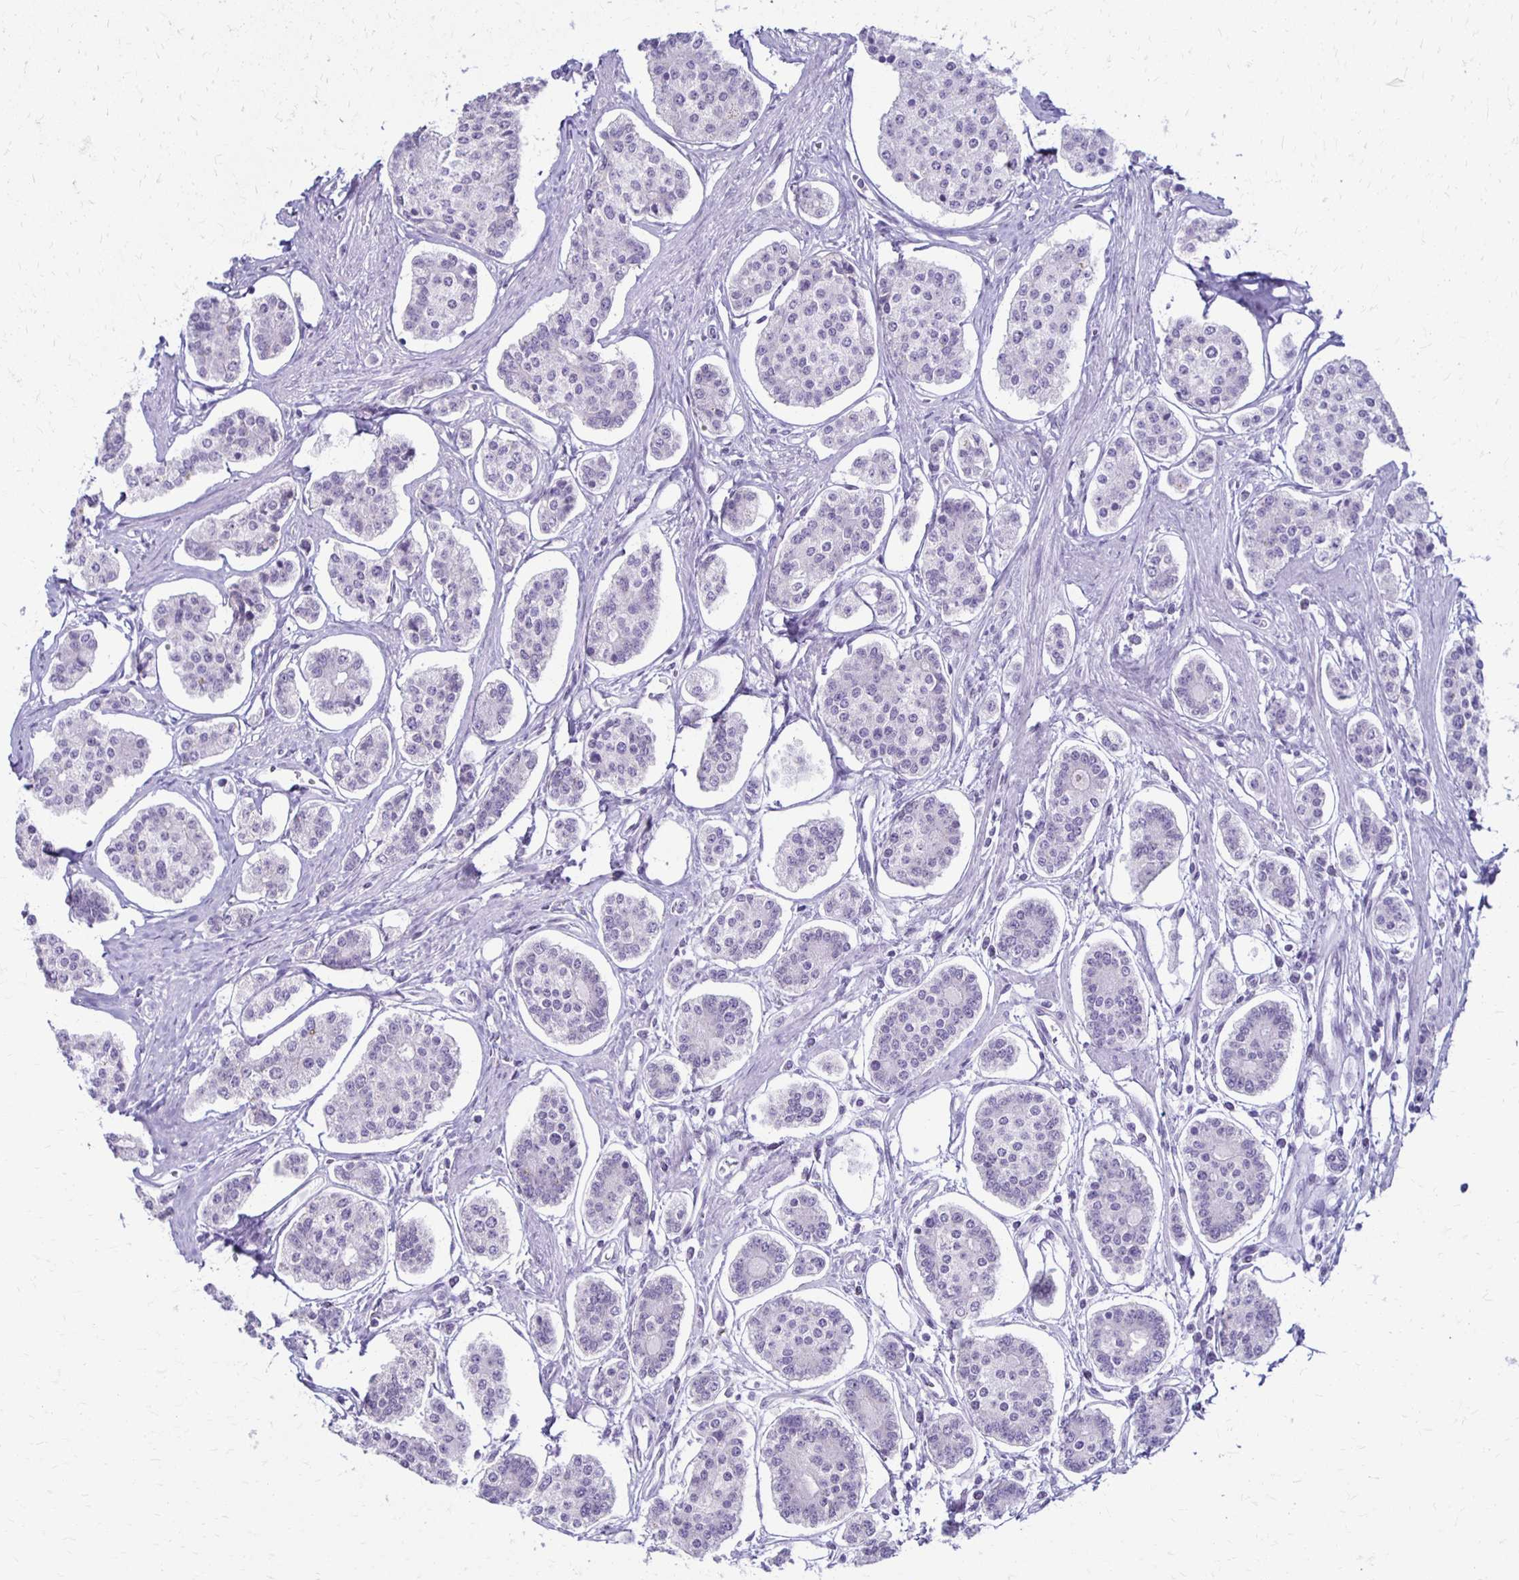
{"staining": {"intensity": "negative", "quantity": "none", "location": "none"}, "tissue": "carcinoid", "cell_type": "Tumor cells", "image_type": "cancer", "snomed": [{"axis": "morphology", "description": "Carcinoid, malignant, NOS"}, {"axis": "topography", "description": "Small intestine"}], "caption": "Carcinoid was stained to show a protein in brown. There is no significant staining in tumor cells.", "gene": "RYR1", "patient": {"sex": "female", "age": 65}}